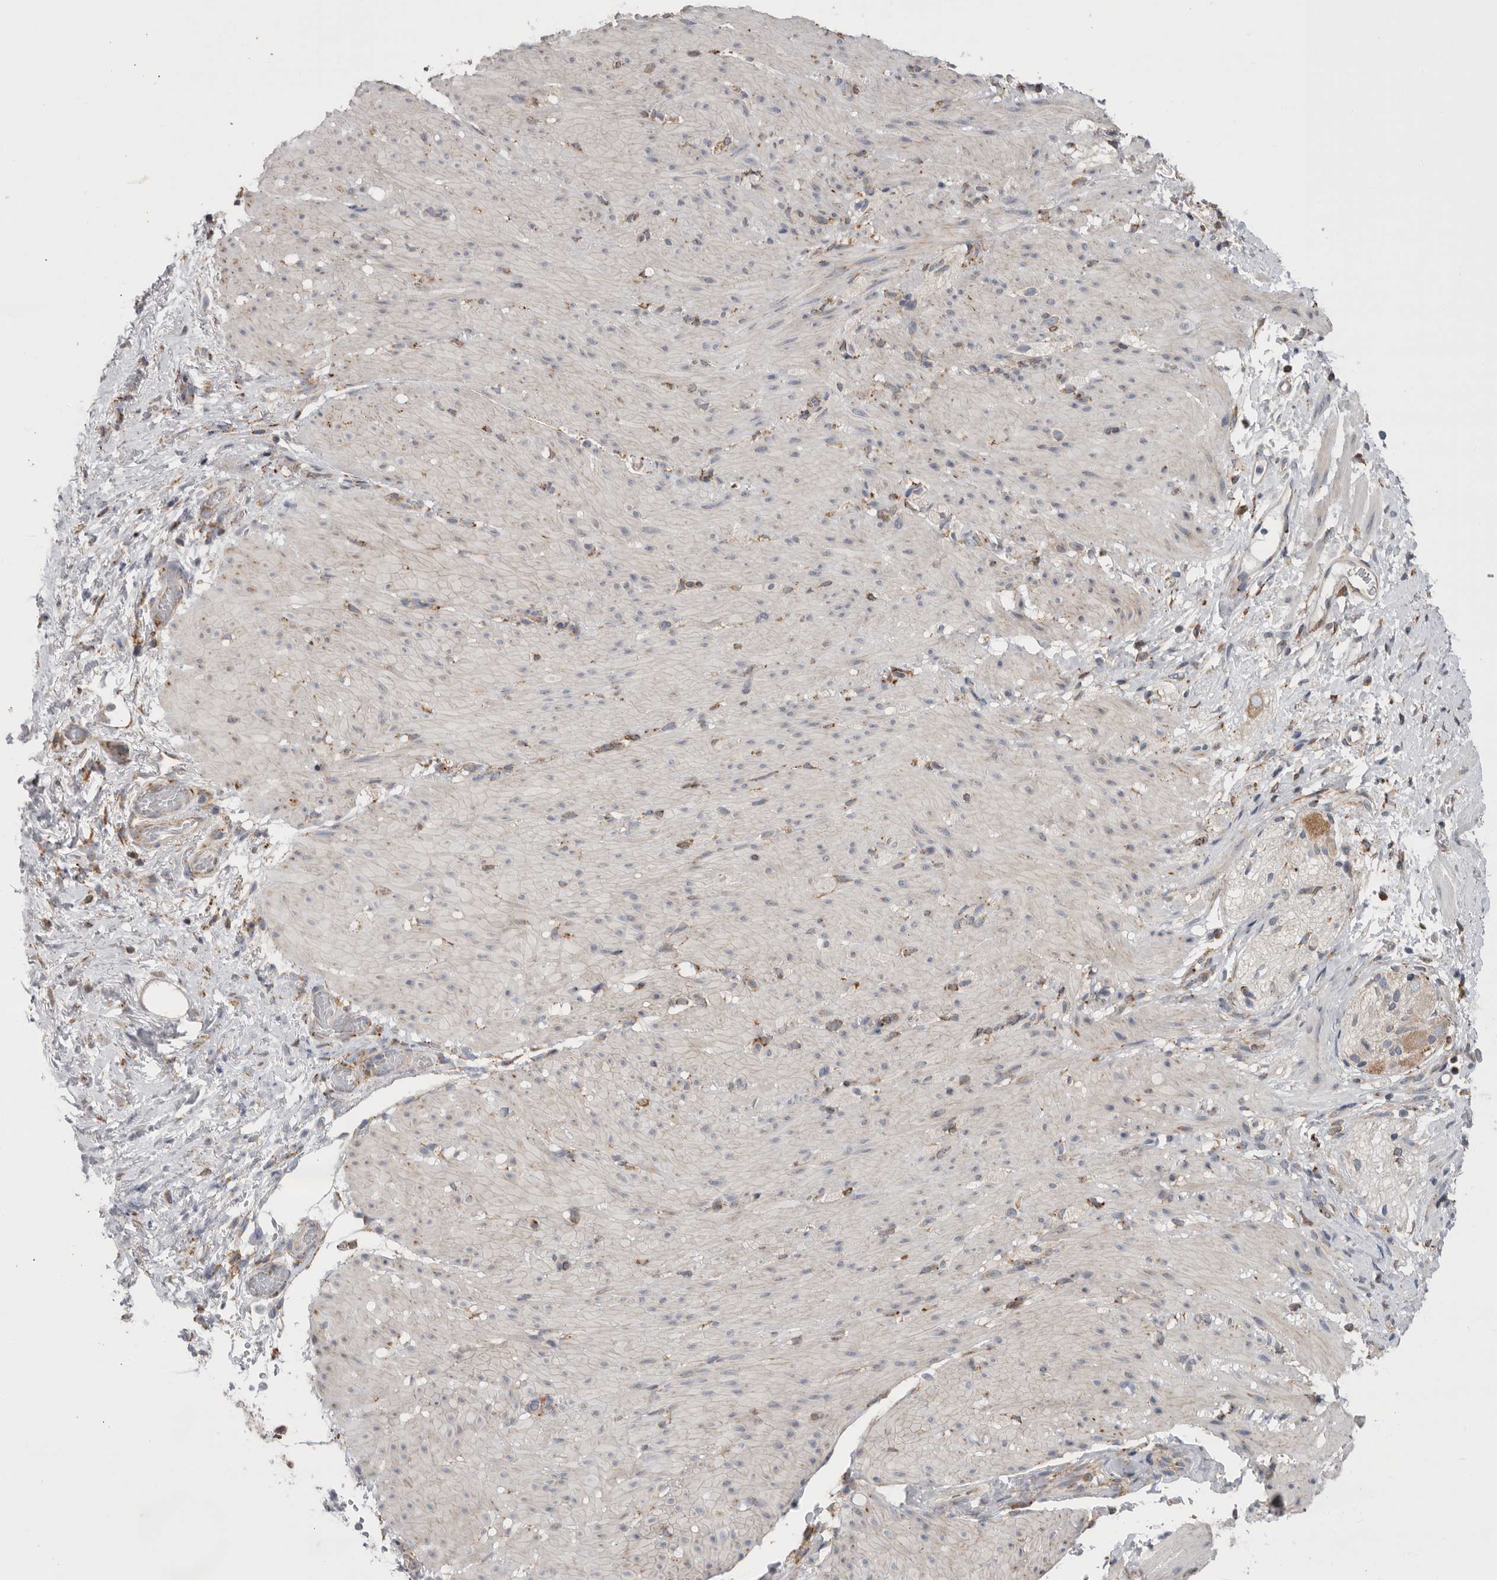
{"staining": {"intensity": "negative", "quantity": "none", "location": "none"}, "tissue": "smooth muscle", "cell_type": "Smooth muscle cells", "image_type": "normal", "snomed": [{"axis": "morphology", "description": "Normal tissue, NOS"}, {"axis": "topography", "description": "Smooth muscle"}, {"axis": "topography", "description": "Small intestine"}], "caption": "Immunohistochemical staining of normal smooth muscle reveals no significant expression in smooth muscle cells.", "gene": "GANAB", "patient": {"sex": "female", "age": 84}}